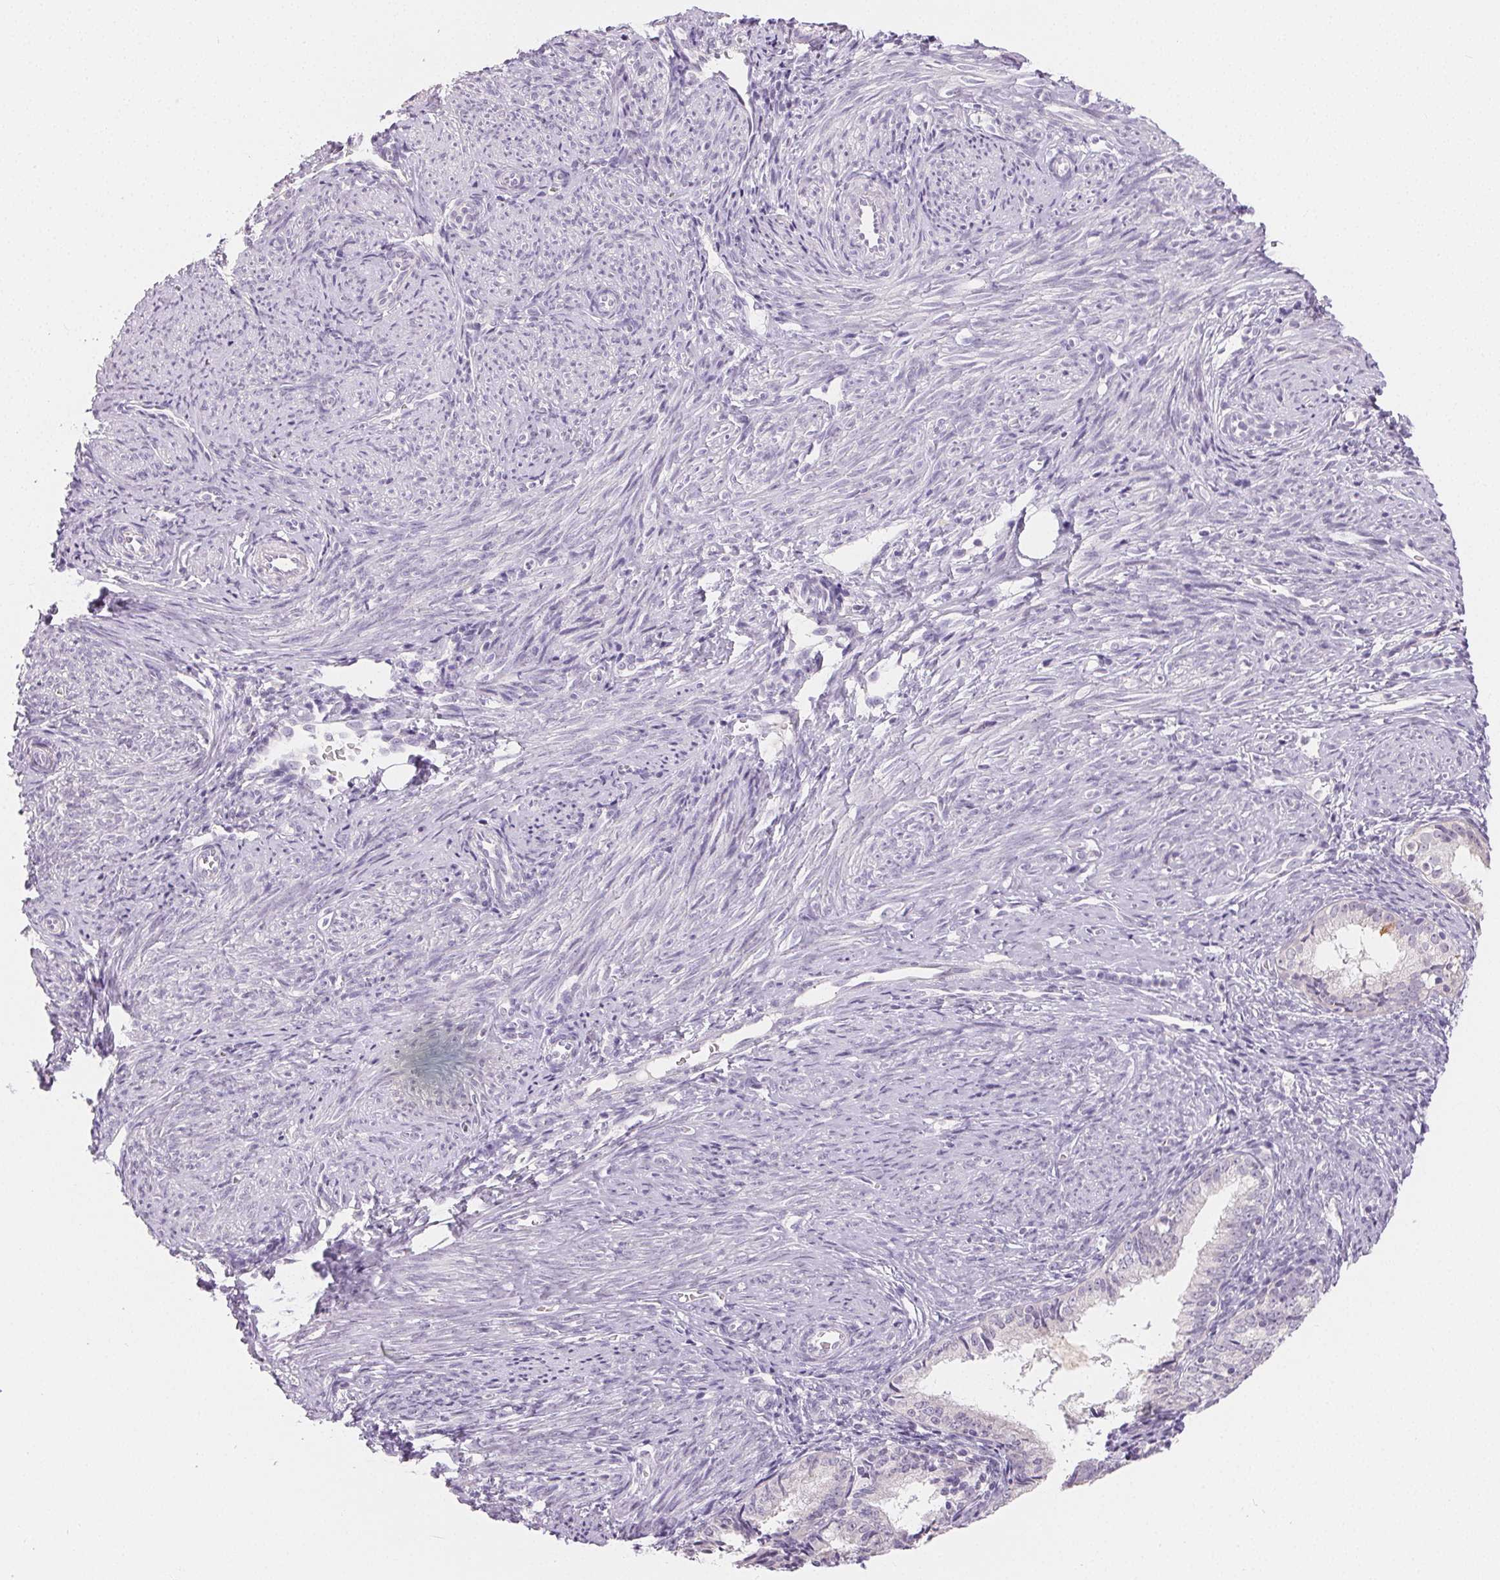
{"staining": {"intensity": "negative", "quantity": "none", "location": "none"}, "tissue": "endometrial cancer", "cell_type": "Tumor cells", "image_type": "cancer", "snomed": [{"axis": "morphology", "description": "Adenocarcinoma, NOS"}, {"axis": "topography", "description": "Endometrium"}], "caption": "There is no significant expression in tumor cells of endometrial cancer.", "gene": "SFTPD", "patient": {"sex": "female", "age": 55}}